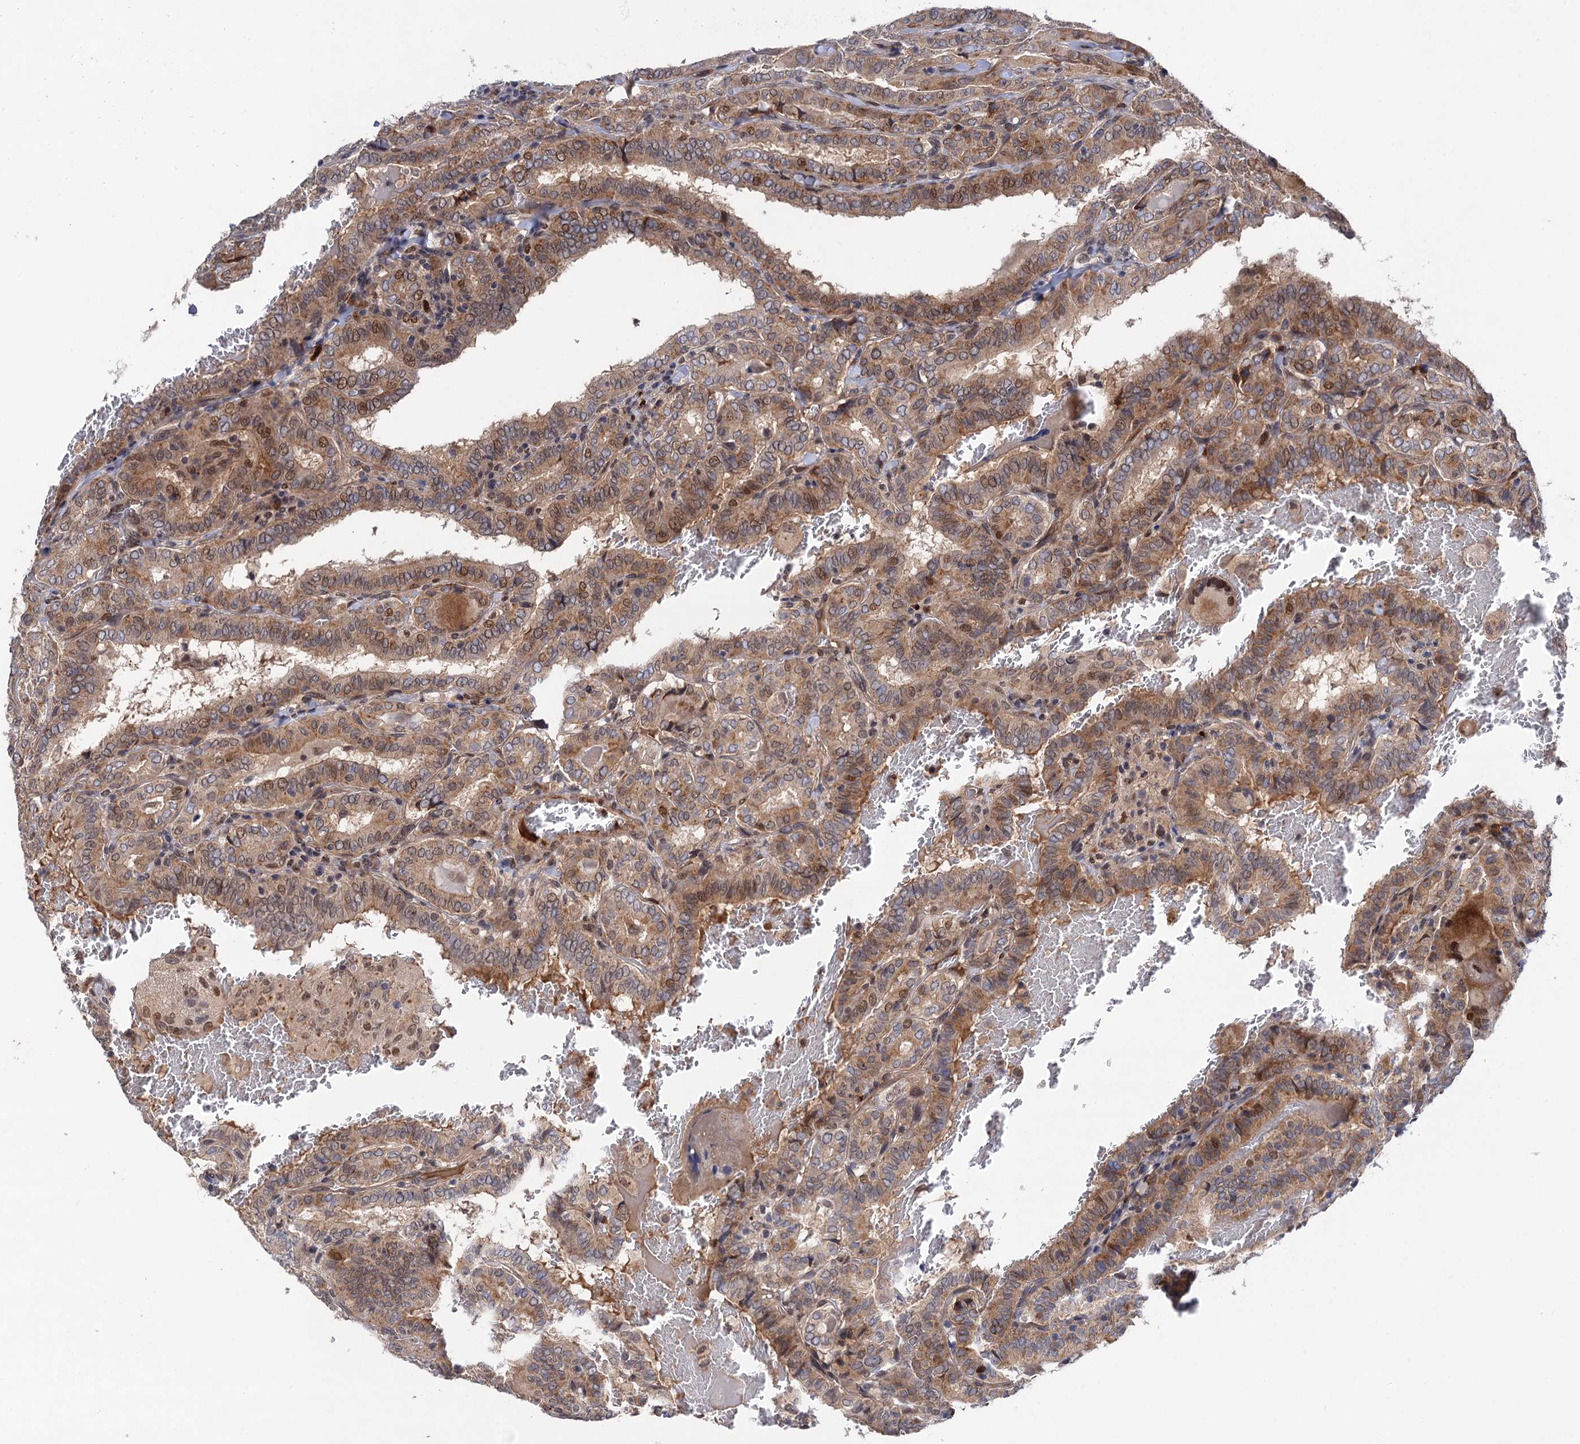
{"staining": {"intensity": "moderate", "quantity": ">75%", "location": "cytoplasmic/membranous,nuclear"}, "tissue": "thyroid cancer", "cell_type": "Tumor cells", "image_type": "cancer", "snomed": [{"axis": "morphology", "description": "Papillary adenocarcinoma, NOS"}, {"axis": "topography", "description": "Thyroid gland"}], "caption": "Immunohistochemistry (DAB (3,3'-diaminobenzidine)) staining of human thyroid cancer reveals moderate cytoplasmic/membranous and nuclear protein staining in about >75% of tumor cells.", "gene": "NEK8", "patient": {"sex": "female", "age": 72}}